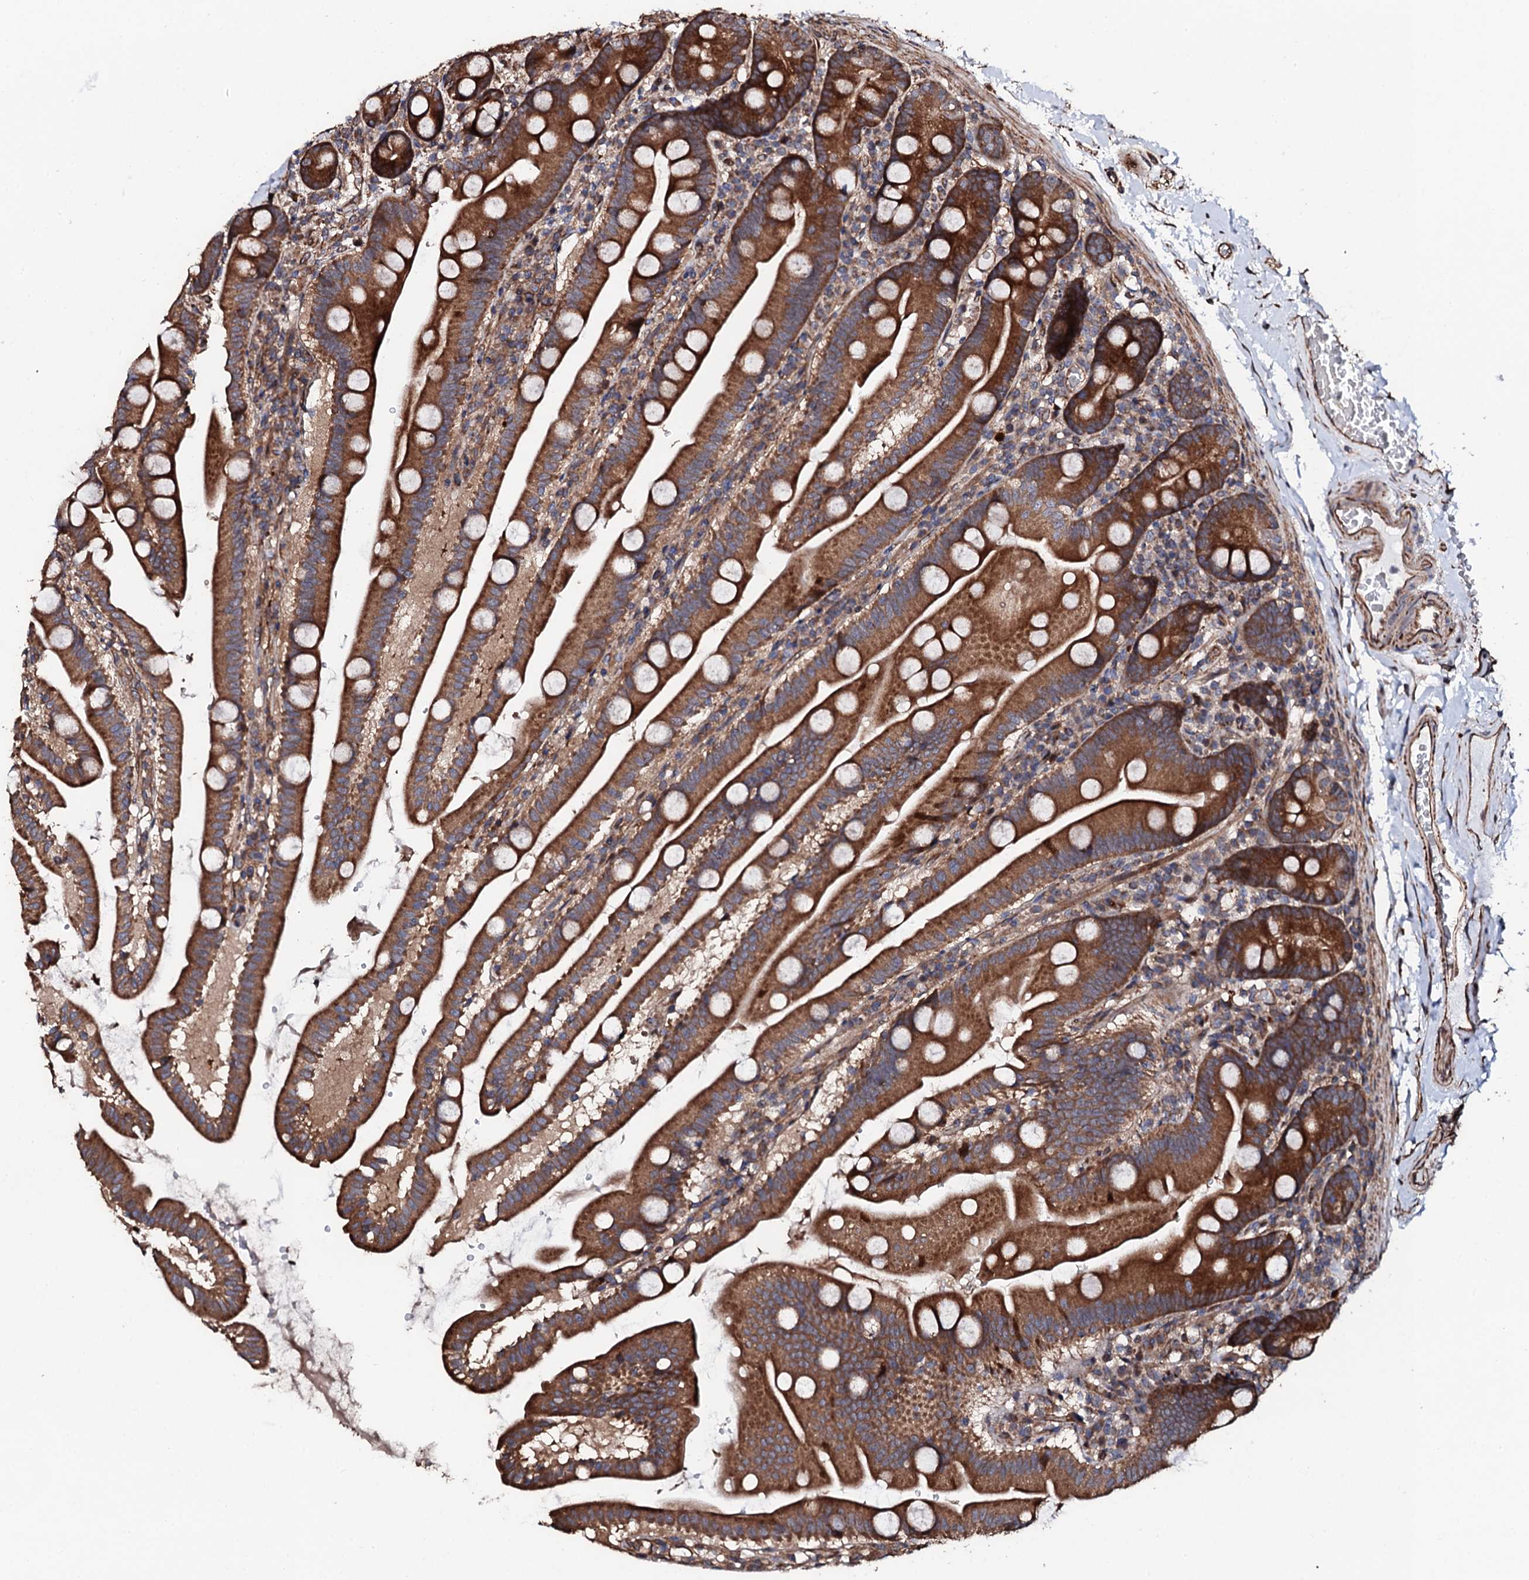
{"staining": {"intensity": "strong", "quantity": ">75%", "location": "cytoplasmic/membranous"}, "tissue": "small intestine", "cell_type": "Glandular cells", "image_type": "normal", "snomed": [{"axis": "morphology", "description": "Normal tissue, NOS"}, {"axis": "topography", "description": "Small intestine"}], "caption": "Brown immunohistochemical staining in unremarkable small intestine demonstrates strong cytoplasmic/membranous expression in about >75% of glandular cells.", "gene": "CKAP5", "patient": {"sex": "female", "age": 68}}